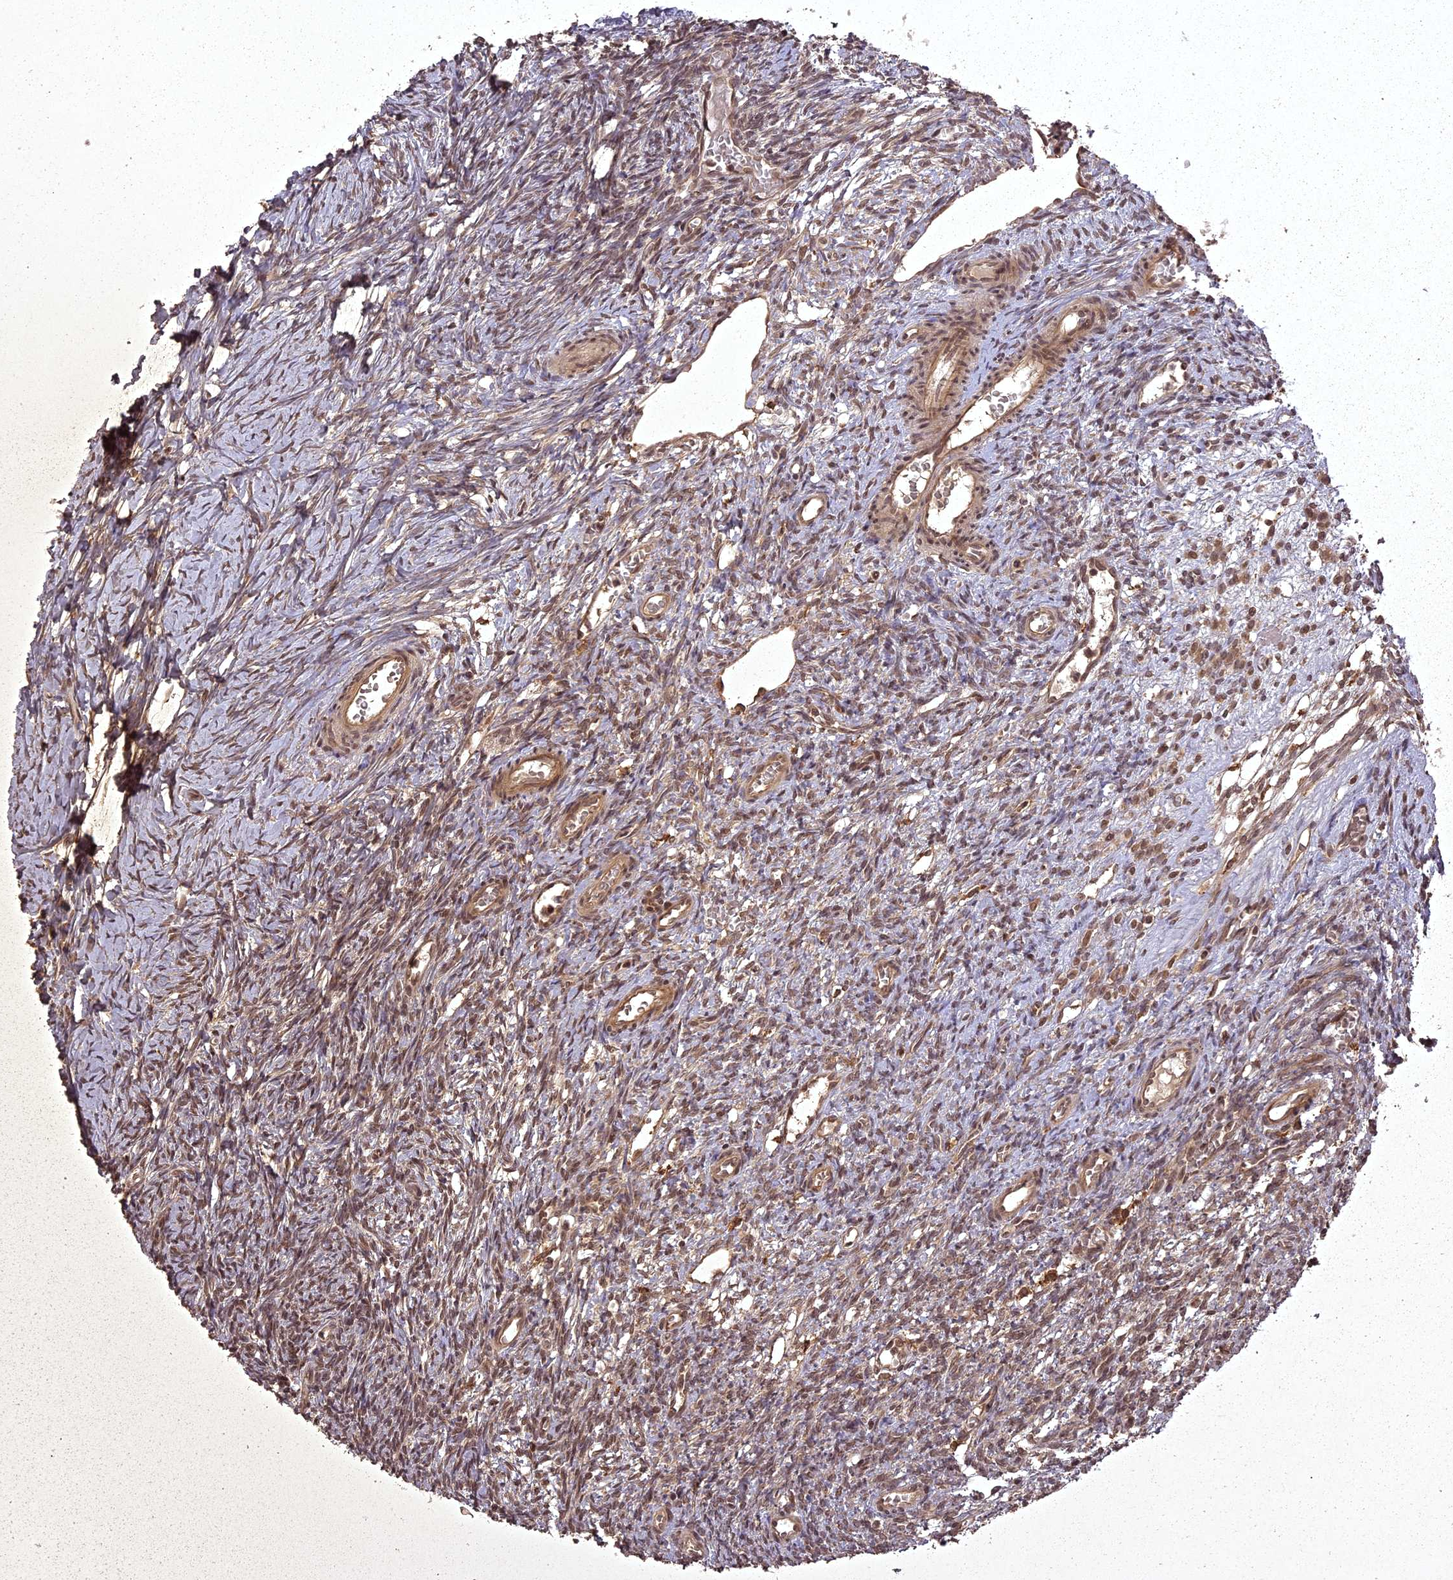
{"staining": {"intensity": "moderate", "quantity": ">75%", "location": "nuclear"}, "tissue": "ovary", "cell_type": "Ovarian stroma cells", "image_type": "normal", "snomed": [{"axis": "morphology", "description": "Normal tissue, NOS"}, {"axis": "topography", "description": "Ovary"}], "caption": "Ovarian stroma cells show medium levels of moderate nuclear positivity in about >75% of cells in normal ovary. The staining is performed using DAB brown chromogen to label protein expression. The nuclei are counter-stained blue using hematoxylin.", "gene": "ING5", "patient": {"sex": "female", "age": 39}}